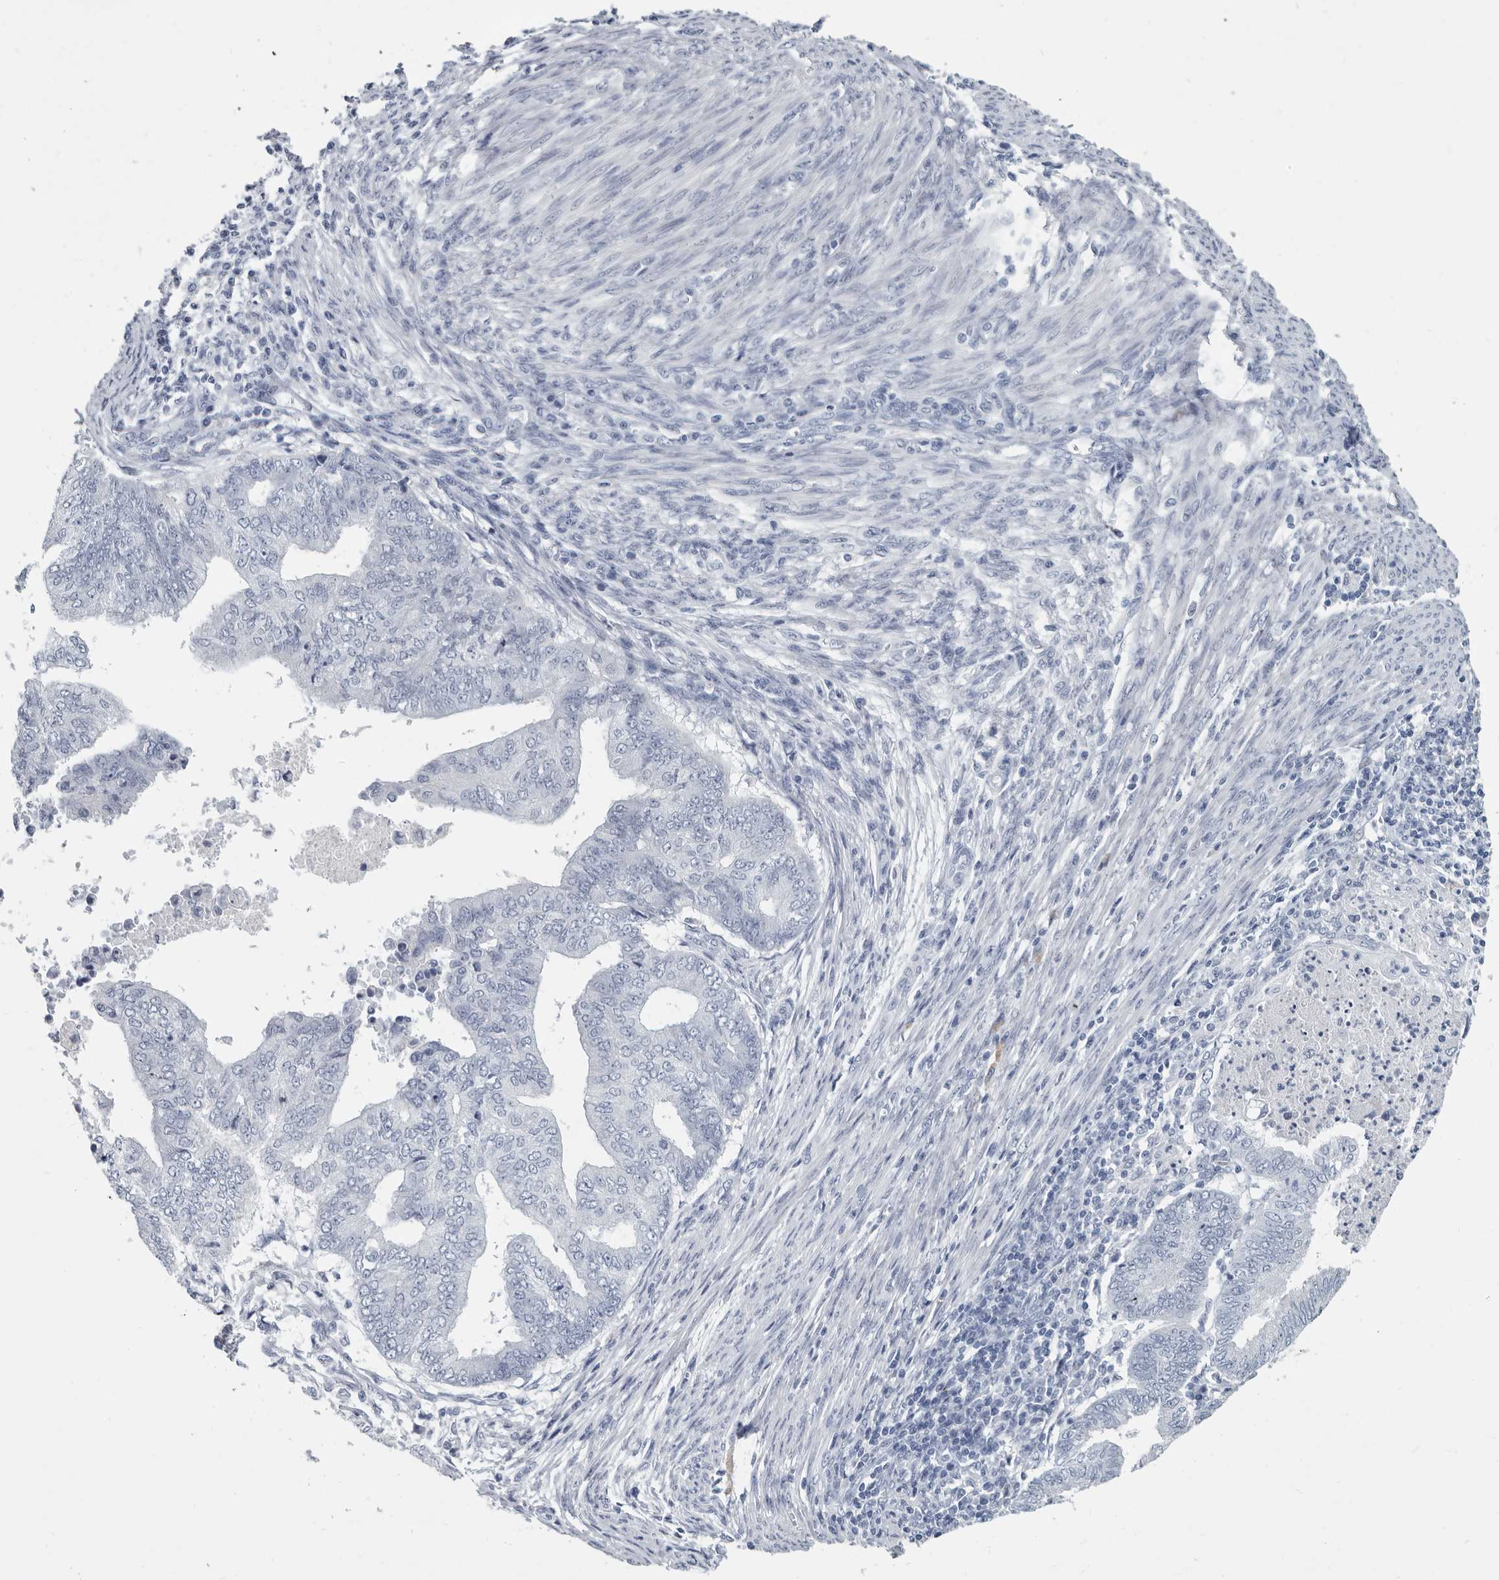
{"staining": {"intensity": "negative", "quantity": "none", "location": "none"}, "tissue": "endometrial cancer", "cell_type": "Tumor cells", "image_type": "cancer", "snomed": [{"axis": "morphology", "description": "Polyp, NOS"}, {"axis": "morphology", "description": "Adenocarcinoma, NOS"}, {"axis": "morphology", "description": "Adenoma, NOS"}, {"axis": "topography", "description": "Endometrium"}], "caption": "Tumor cells show no significant staining in endometrial cancer (adenoma). (DAB immunohistochemistry (IHC) visualized using brightfield microscopy, high magnification).", "gene": "WRAP73", "patient": {"sex": "female", "age": 79}}